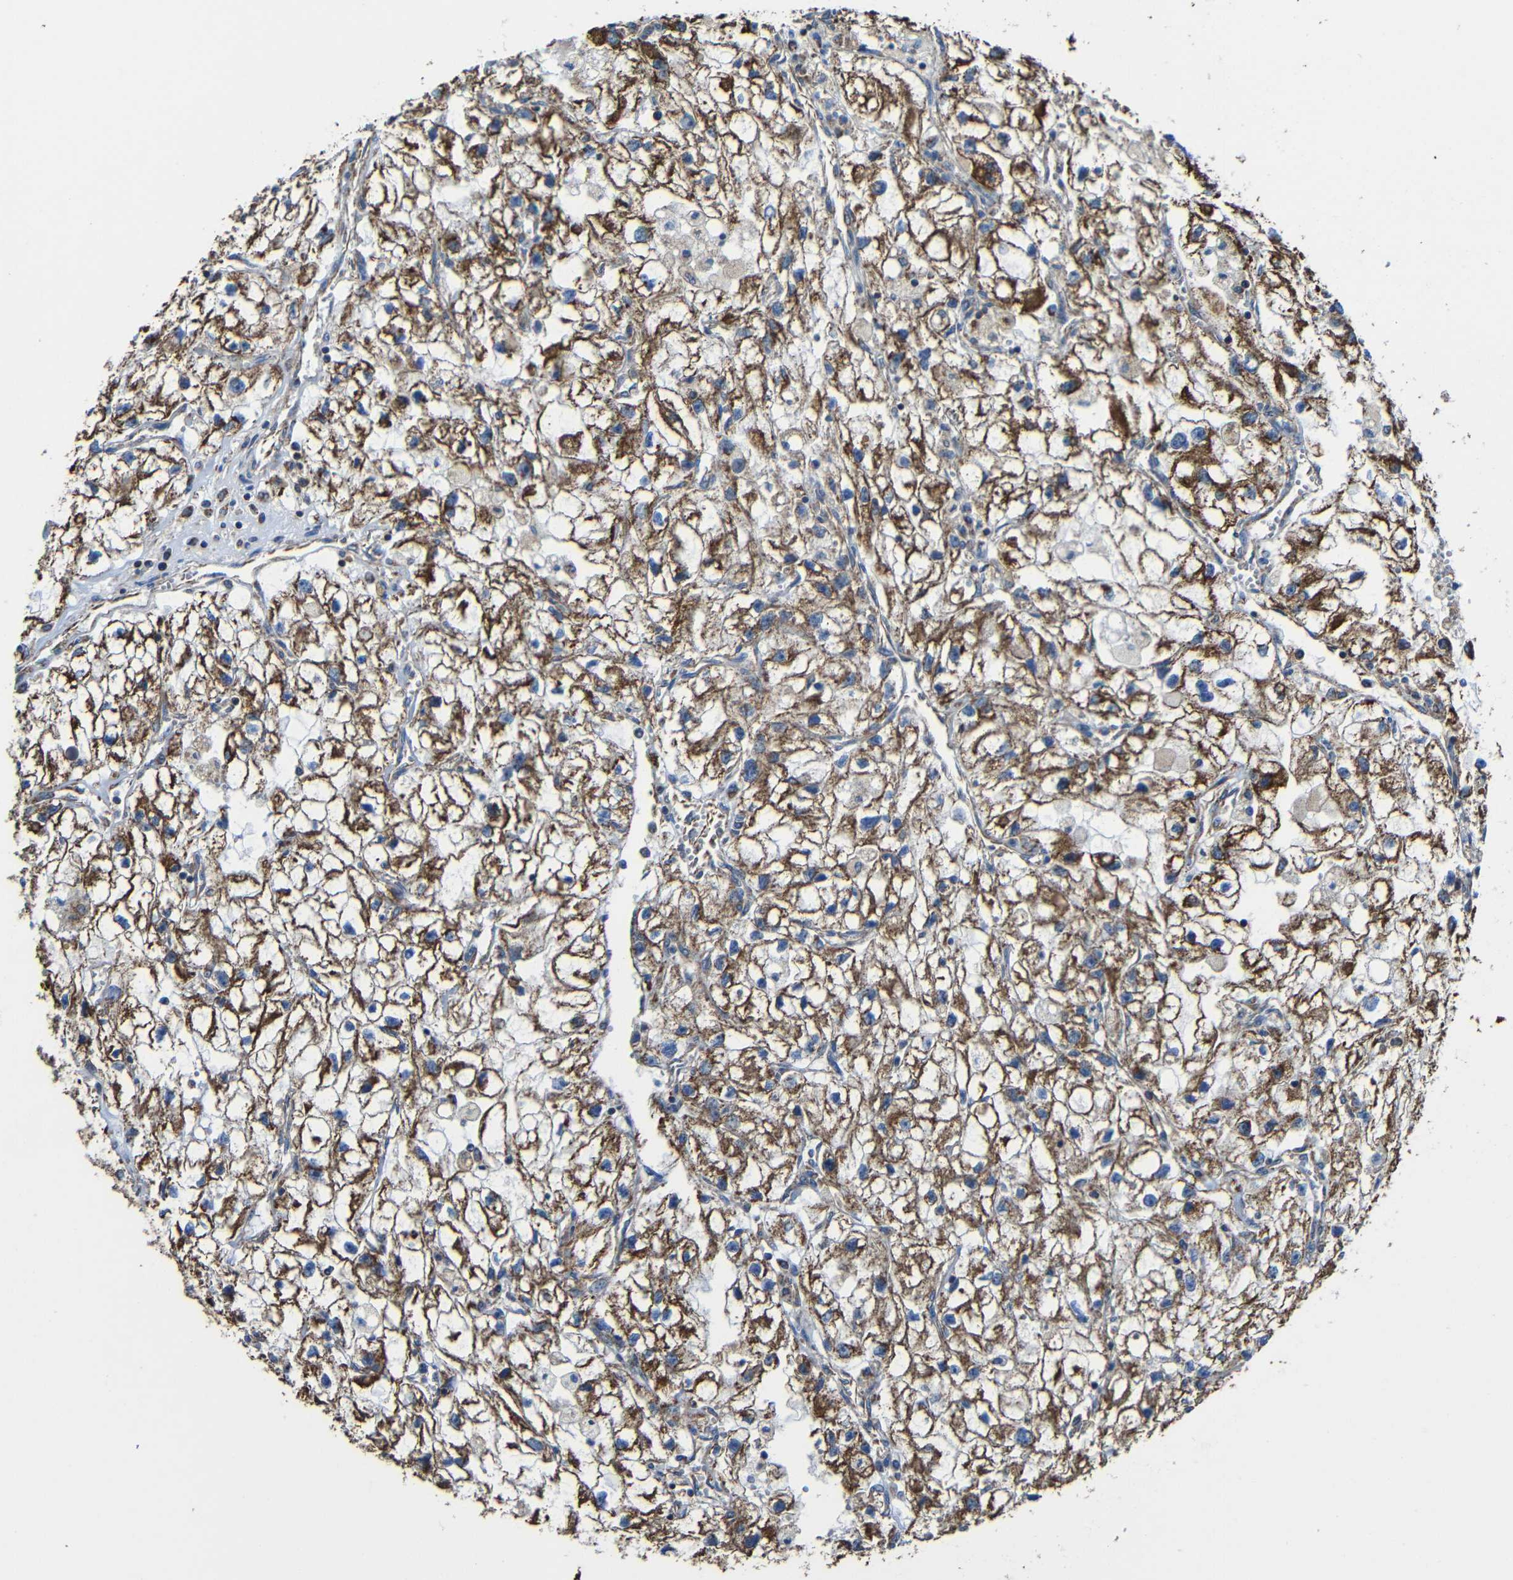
{"staining": {"intensity": "strong", "quantity": ">75%", "location": "cytoplasmic/membranous"}, "tissue": "renal cancer", "cell_type": "Tumor cells", "image_type": "cancer", "snomed": [{"axis": "morphology", "description": "Adenocarcinoma, NOS"}, {"axis": "topography", "description": "Kidney"}], "caption": "The micrograph displays immunohistochemical staining of renal adenocarcinoma. There is strong cytoplasmic/membranous positivity is present in about >75% of tumor cells. (Stains: DAB (3,3'-diaminobenzidine) in brown, nuclei in blue, Microscopy: brightfield microscopy at high magnification).", "gene": "INTS6L", "patient": {"sex": "female", "age": 70}}